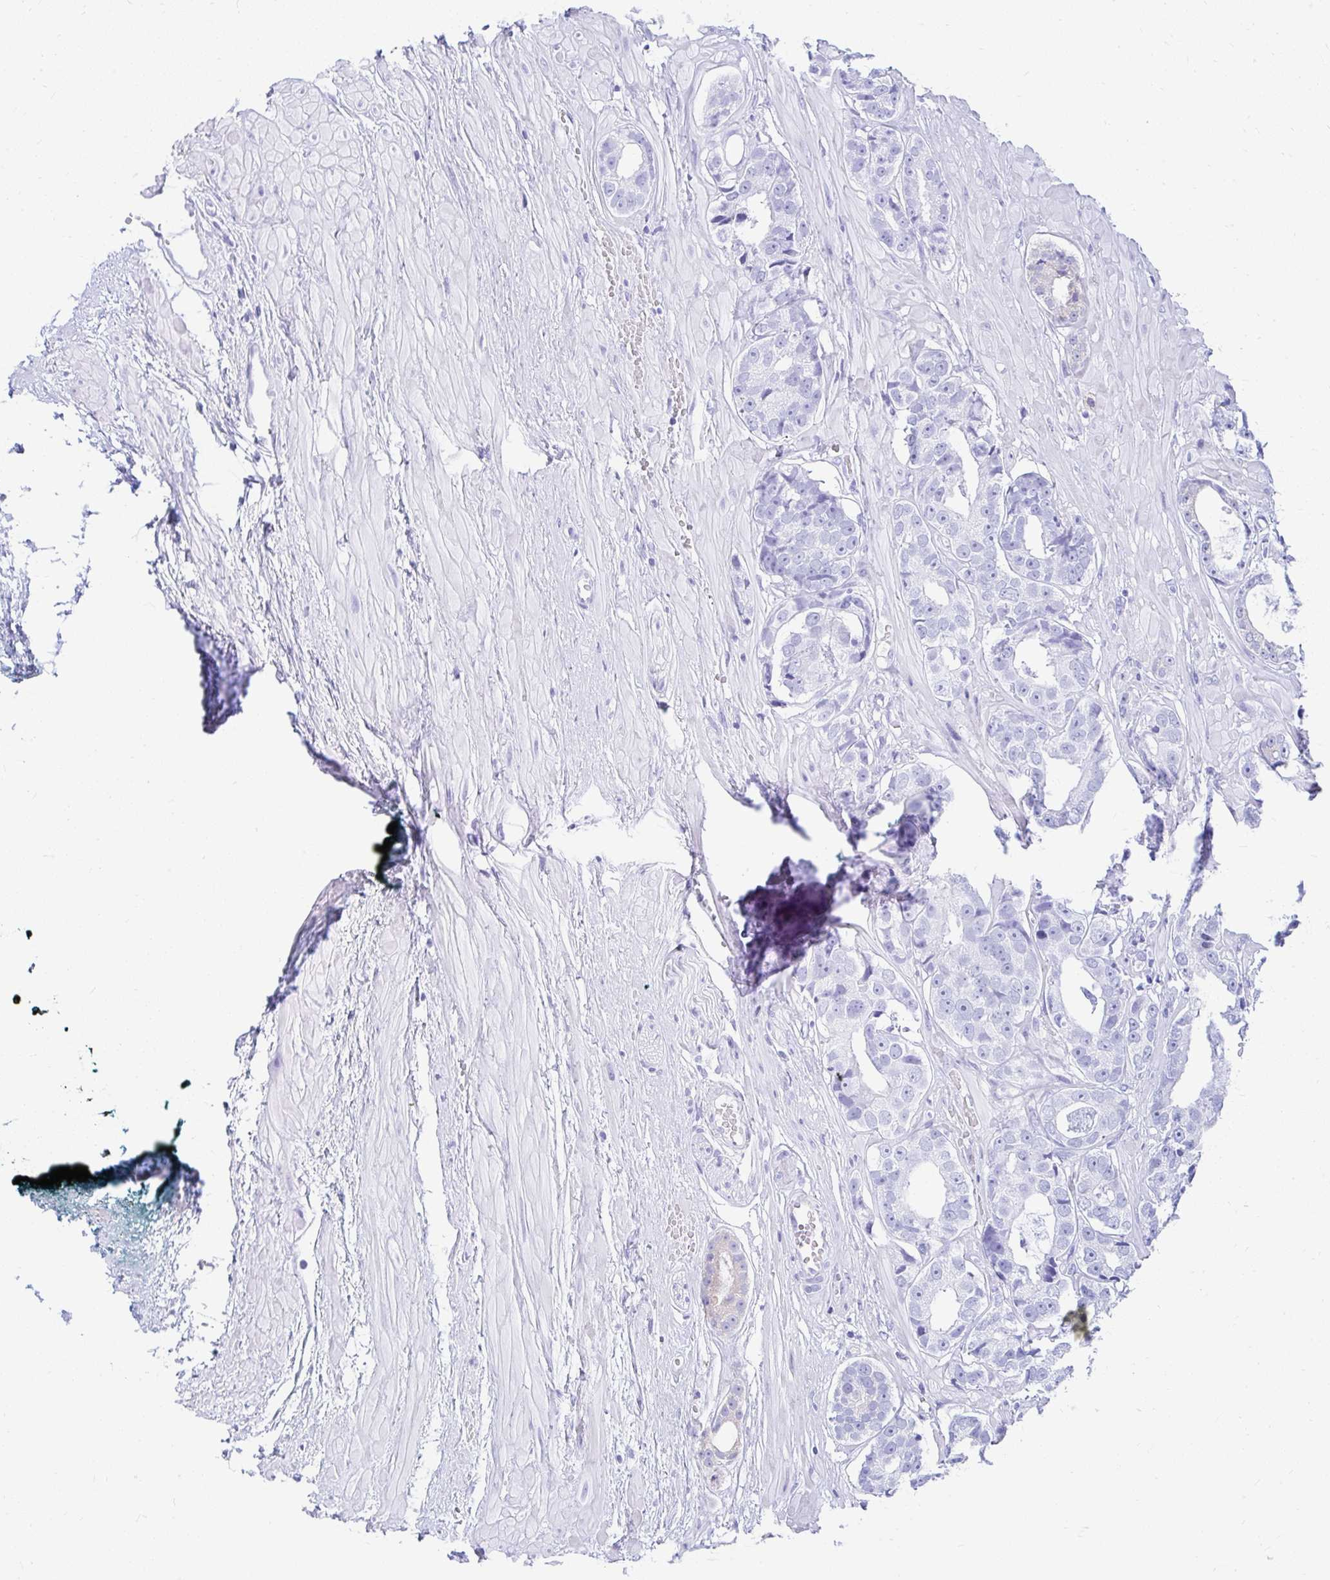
{"staining": {"intensity": "negative", "quantity": "none", "location": "none"}, "tissue": "prostate cancer", "cell_type": "Tumor cells", "image_type": "cancer", "snomed": [{"axis": "morphology", "description": "Adenocarcinoma, High grade"}, {"axis": "topography", "description": "Prostate"}], "caption": "This is an IHC image of human prostate cancer (adenocarcinoma (high-grade)). There is no expression in tumor cells.", "gene": "NSG2", "patient": {"sex": "male", "age": 71}}